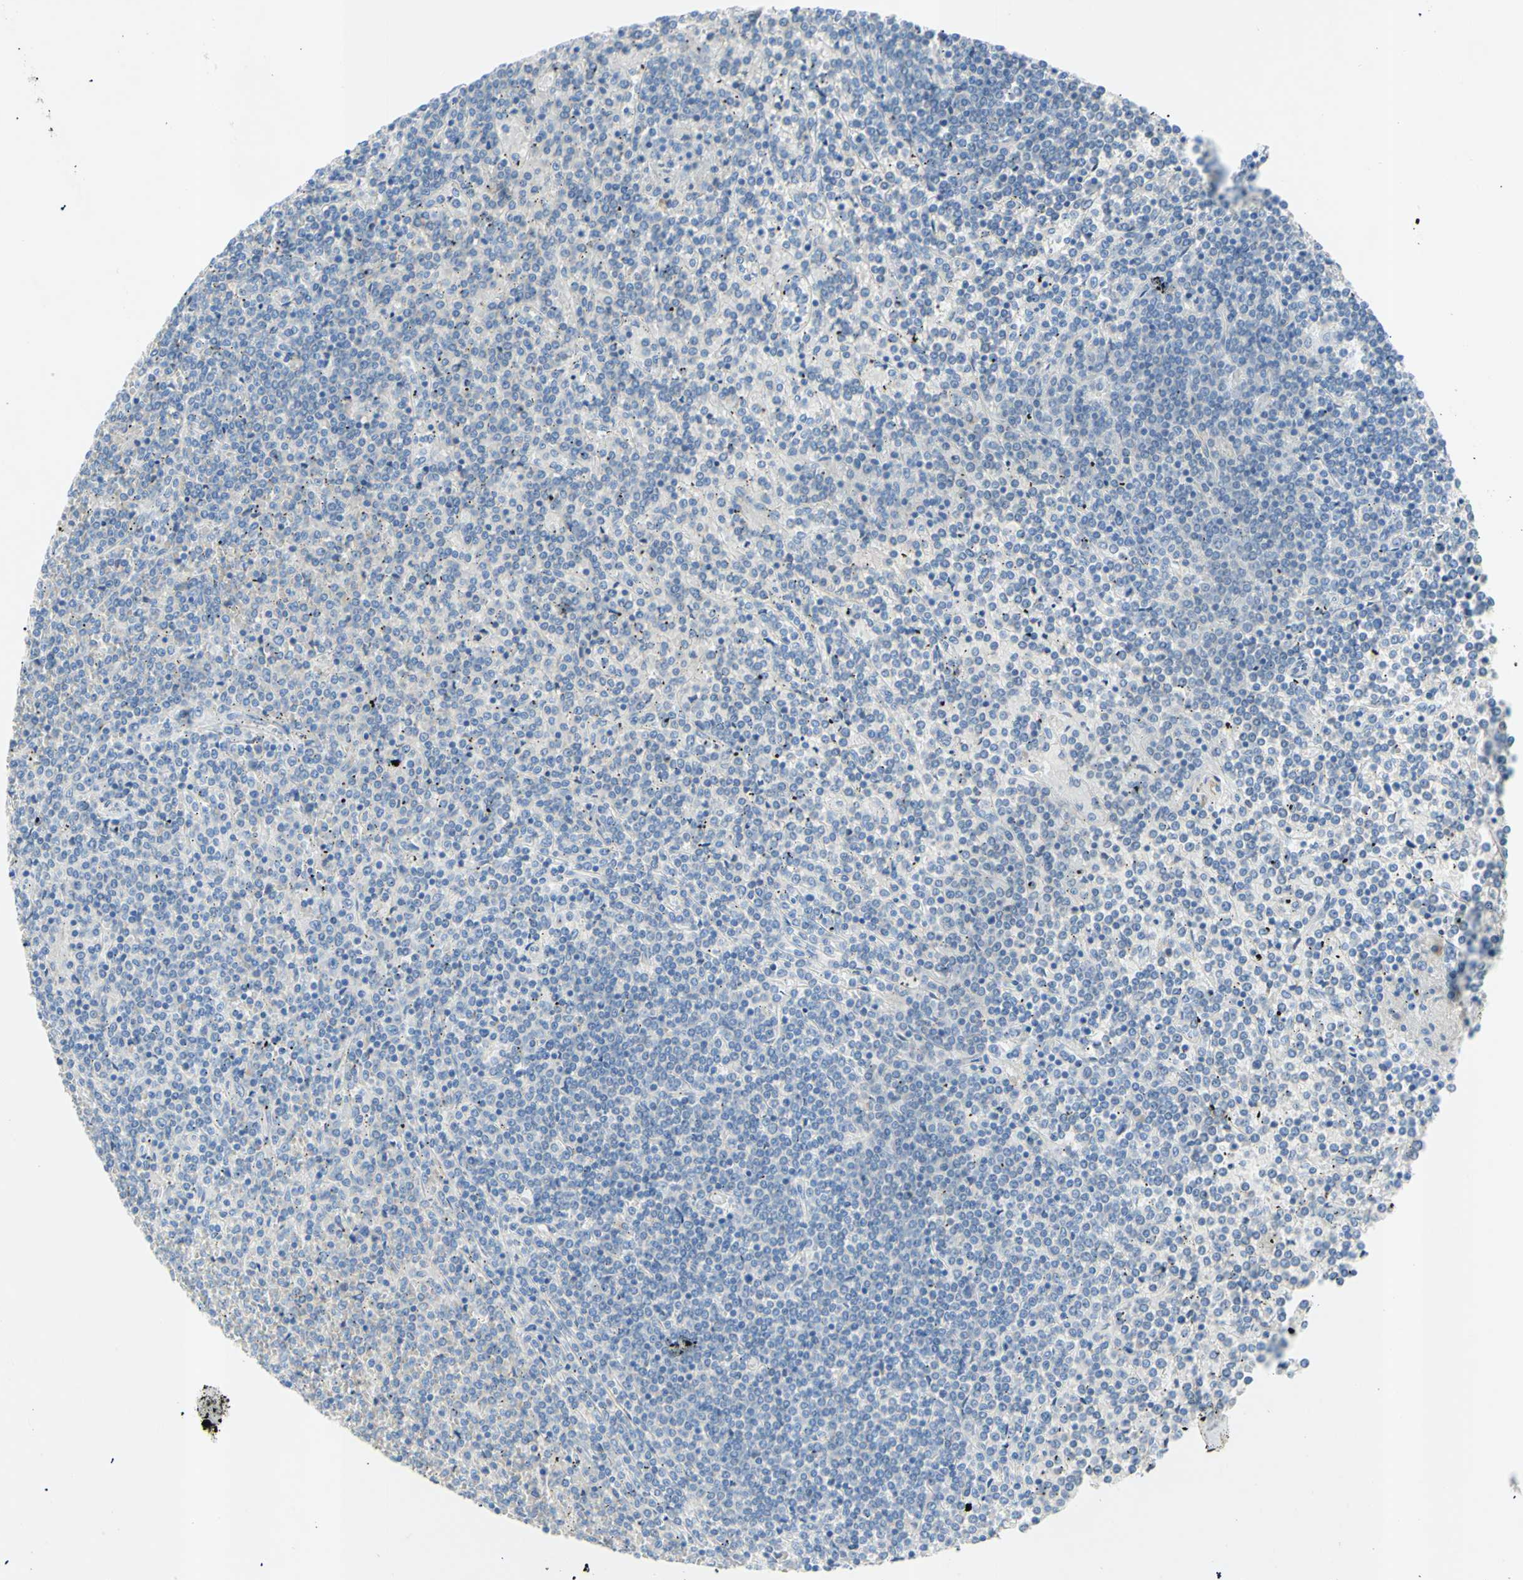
{"staining": {"intensity": "negative", "quantity": "none", "location": "none"}, "tissue": "lymphoma", "cell_type": "Tumor cells", "image_type": "cancer", "snomed": [{"axis": "morphology", "description": "Malignant lymphoma, non-Hodgkin's type, Low grade"}, {"axis": "topography", "description": "Spleen"}], "caption": "Immunohistochemistry (IHC) photomicrograph of neoplastic tissue: human malignant lymphoma, non-Hodgkin's type (low-grade) stained with DAB shows no significant protein expression in tumor cells.", "gene": "TMIGD2", "patient": {"sex": "female", "age": 19}}